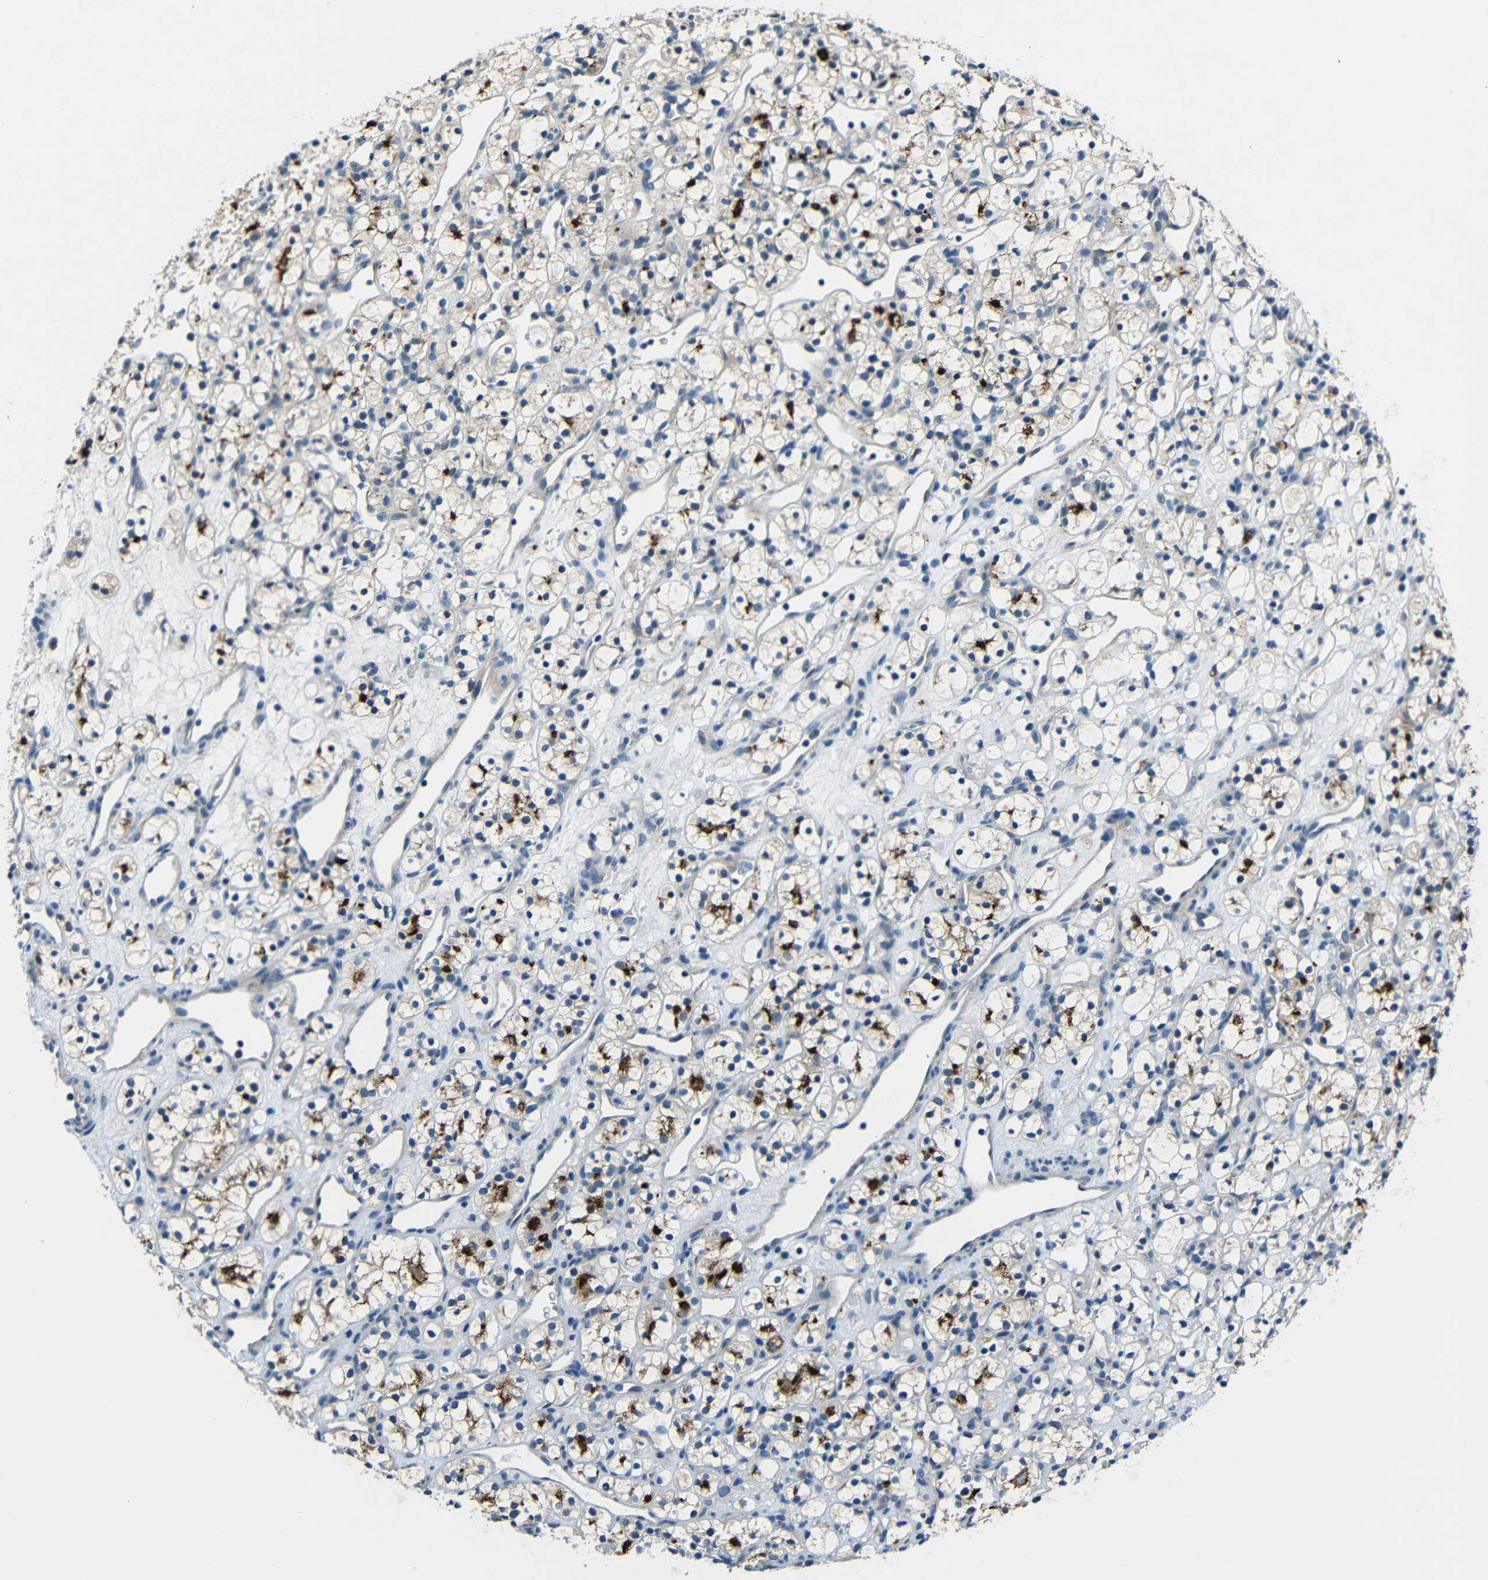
{"staining": {"intensity": "strong", "quantity": "25%-75%", "location": "cytoplasmic/membranous"}, "tissue": "renal cancer", "cell_type": "Tumor cells", "image_type": "cancer", "snomed": [{"axis": "morphology", "description": "Adenocarcinoma, NOS"}, {"axis": "topography", "description": "Kidney"}], "caption": "An image of renal cancer stained for a protein exhibits strong cytoplasmic/membranous brown staining in tumor cells. The staining is performed using DAB brown chromogen to label protein expression. The nuclei are counter-stained blue using hematoxylin.", "gene": "ANKRD22", "patient": {"sex": "female", "age": 60}}